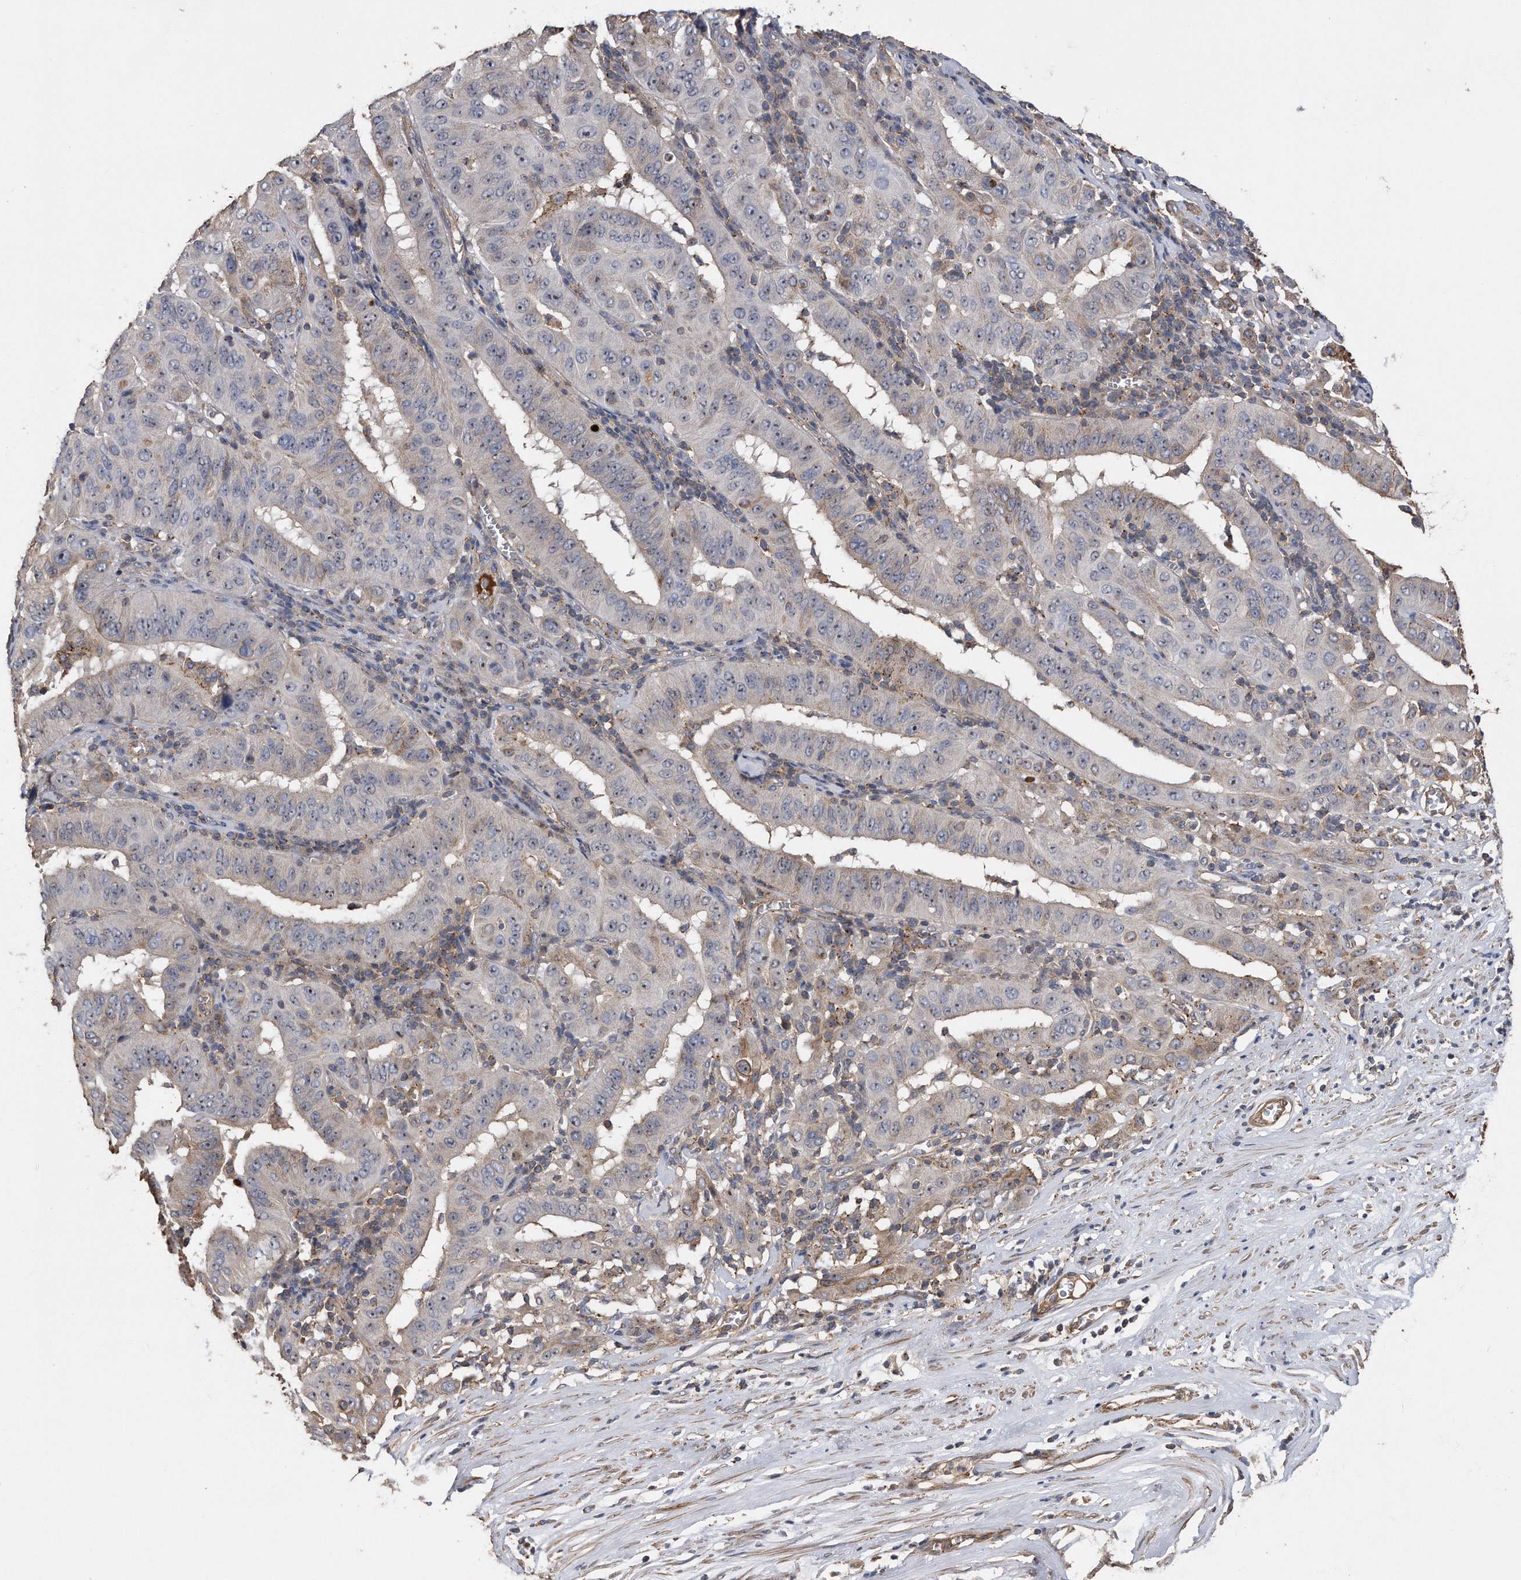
{"staining": {"intensity": "weak", "quantity": "<25%", "location": "cytoplasmic/membranous"}, "tissue": "pancreatic cancer", "cell_type": "Tumor cells", "image_type": "cancer", "snomed": [{"axis": "morphology", "description": "Adenocarcinoma, NOS"}, {"axis": "topography", "description": "Pancreas"}], "caption": "IHC histopathology image of neoplastic tissue: pancreatic cancer stained with DAB demonstrates no significant protein expression in tumor cells. Nuclei are stained in blue.", "gene": "KCND3", "patient": {"sex": "male", "age": 63}}